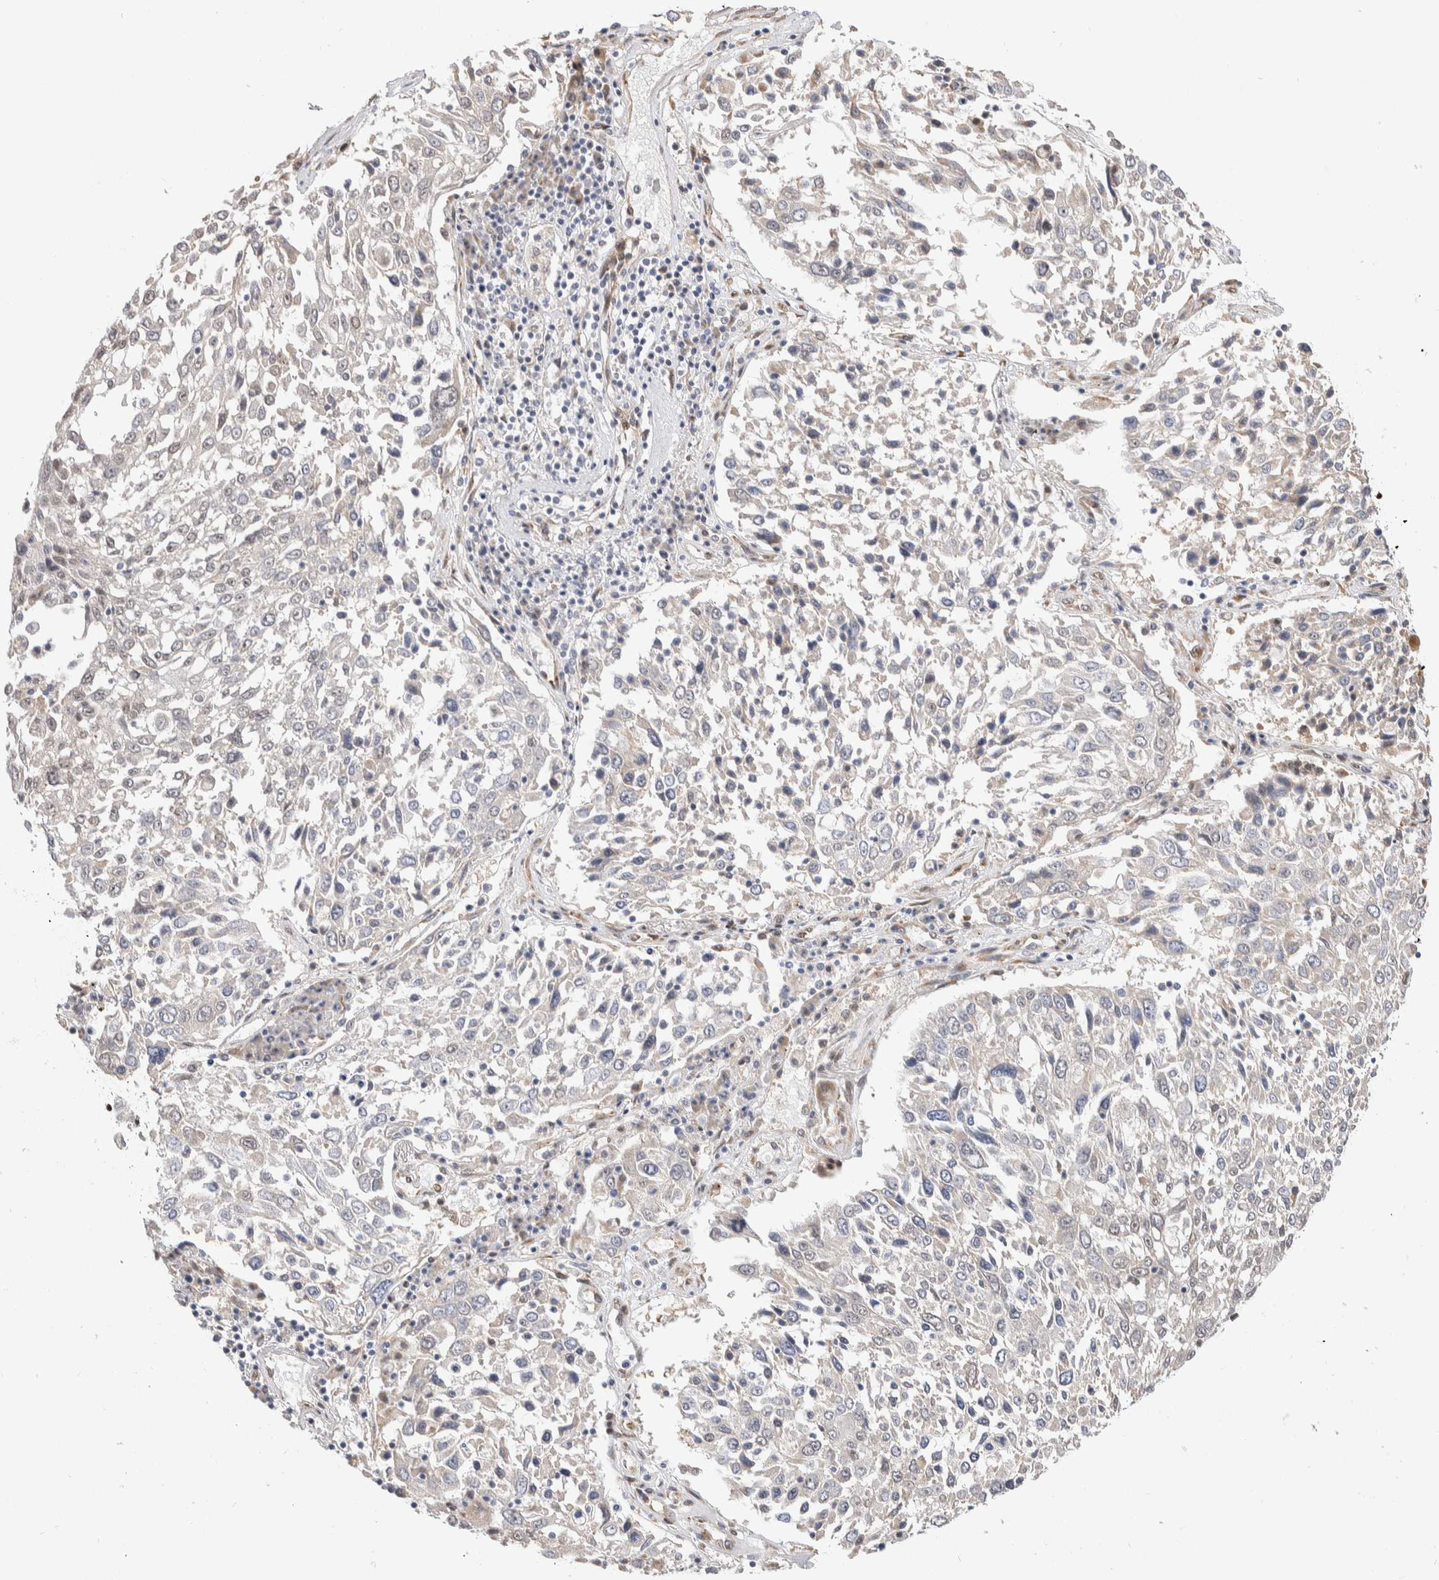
{"staining": {"intensity": "negative", "quantity": "none", "location": "none"}, "tissue": "lung cancer", "cell_type": "Tumor cells", "image_type": "cancer", "snomed": [{"axis": "morphology", "description": "Squamous cell carcinoma, NOS"}, {"axis": "topography", "description": "Lung"}], "caption": "This is a micrograph of immunohistochemistry staining of lung squamous cell carcinoma, which shows no expression in tumor cells. (Brightfield microscopy of DAB immunohistochemistry at high magnification).", "gene": "NSMAF", "patient": {"sex": "male", "age": 65}}